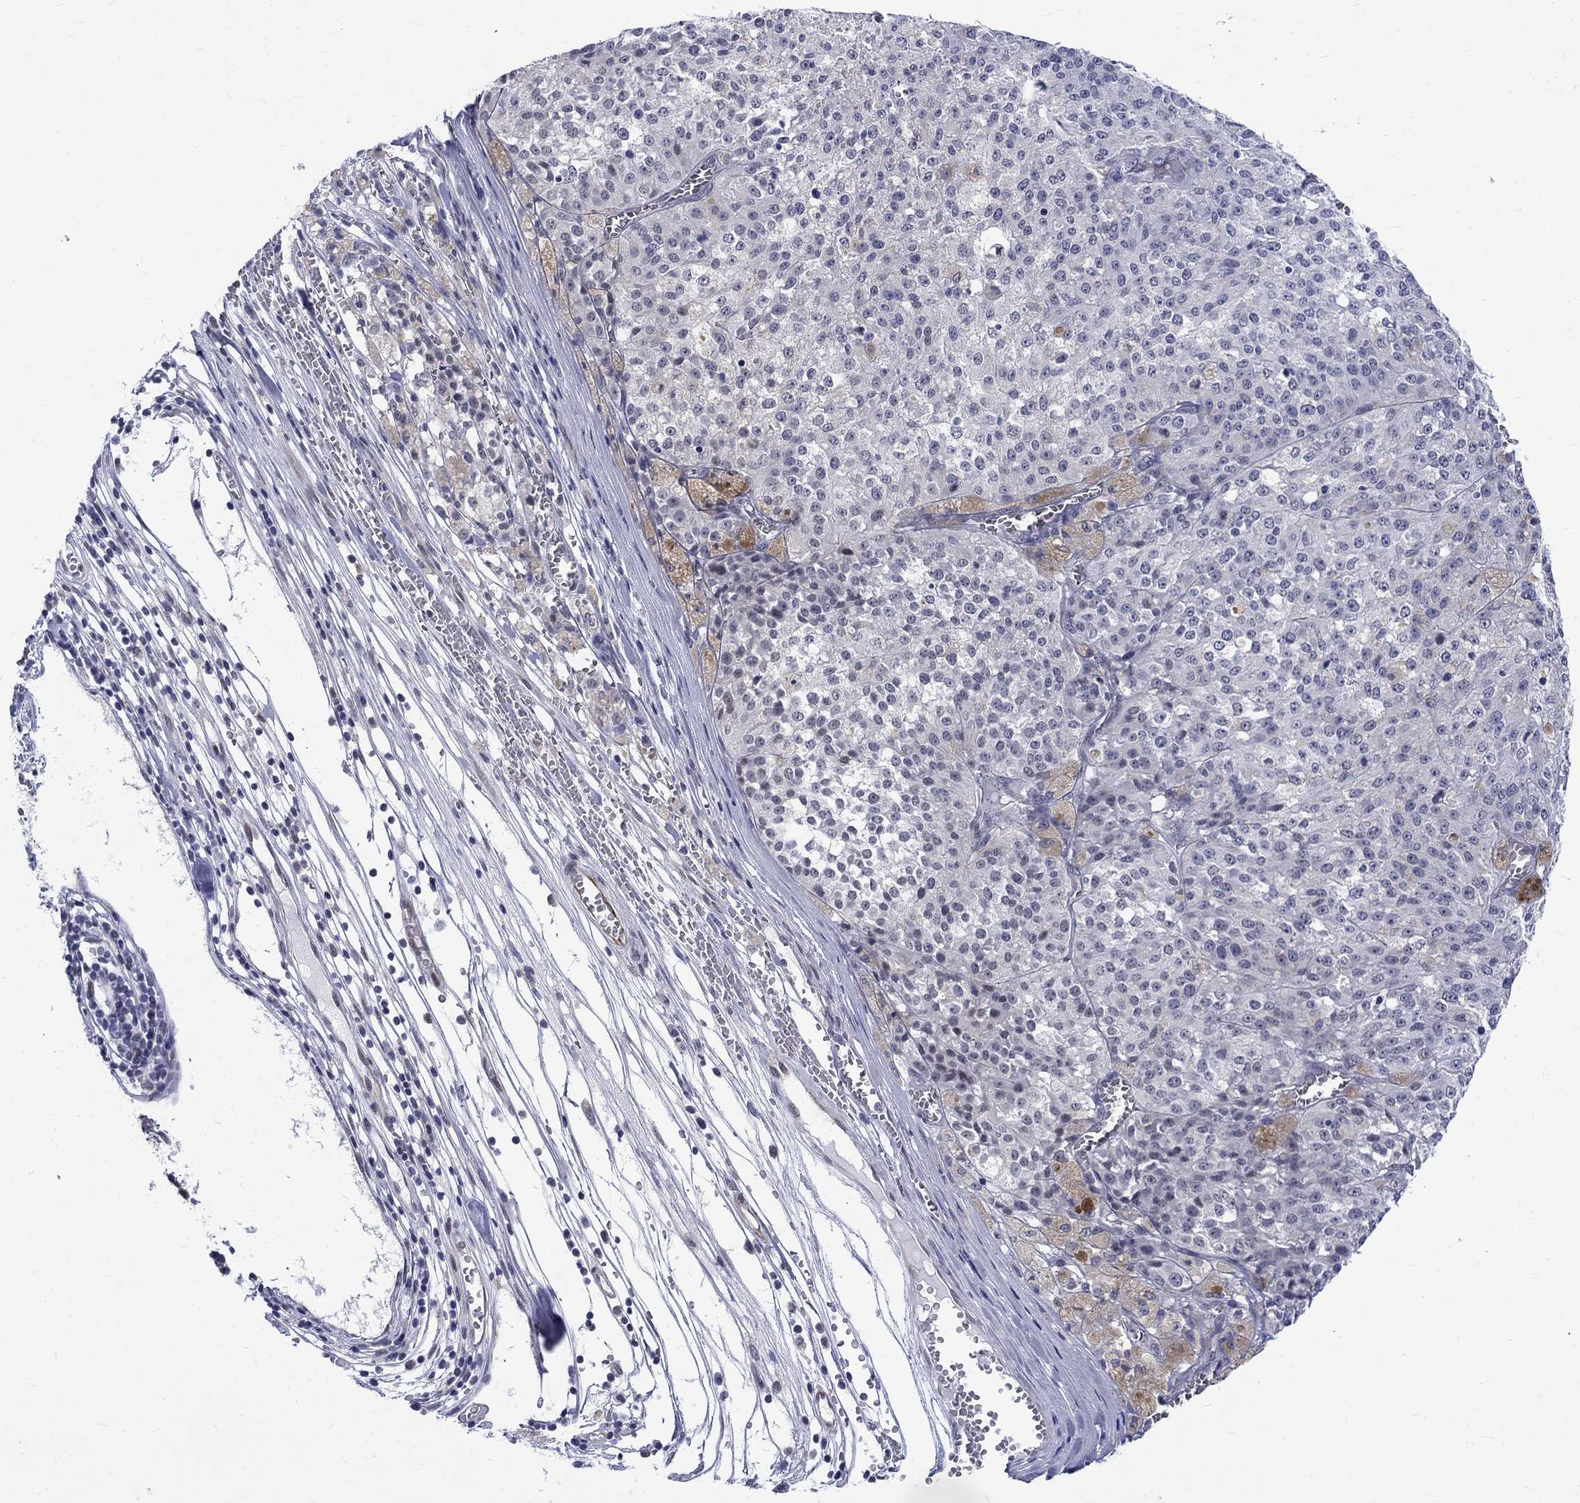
{"staining": {"intensity": "negative", "quantity": "none", "location": "none"}, "tissue": "melanoma", "cell_type": "Tumor cells", "image_type": "cancer", "snomed": [{"axis": "morphology", "description": "Malignant melanoma, Metastatic site"}, {"axis": "topography", "description": "Lymph node"}], "caption": "Tumor cells show no significant protein positivity in melanoma. Nuclei are stained in blue.", "gene": "ST6GALNAC1", "patient": {"sex": "female", "age": 64}}